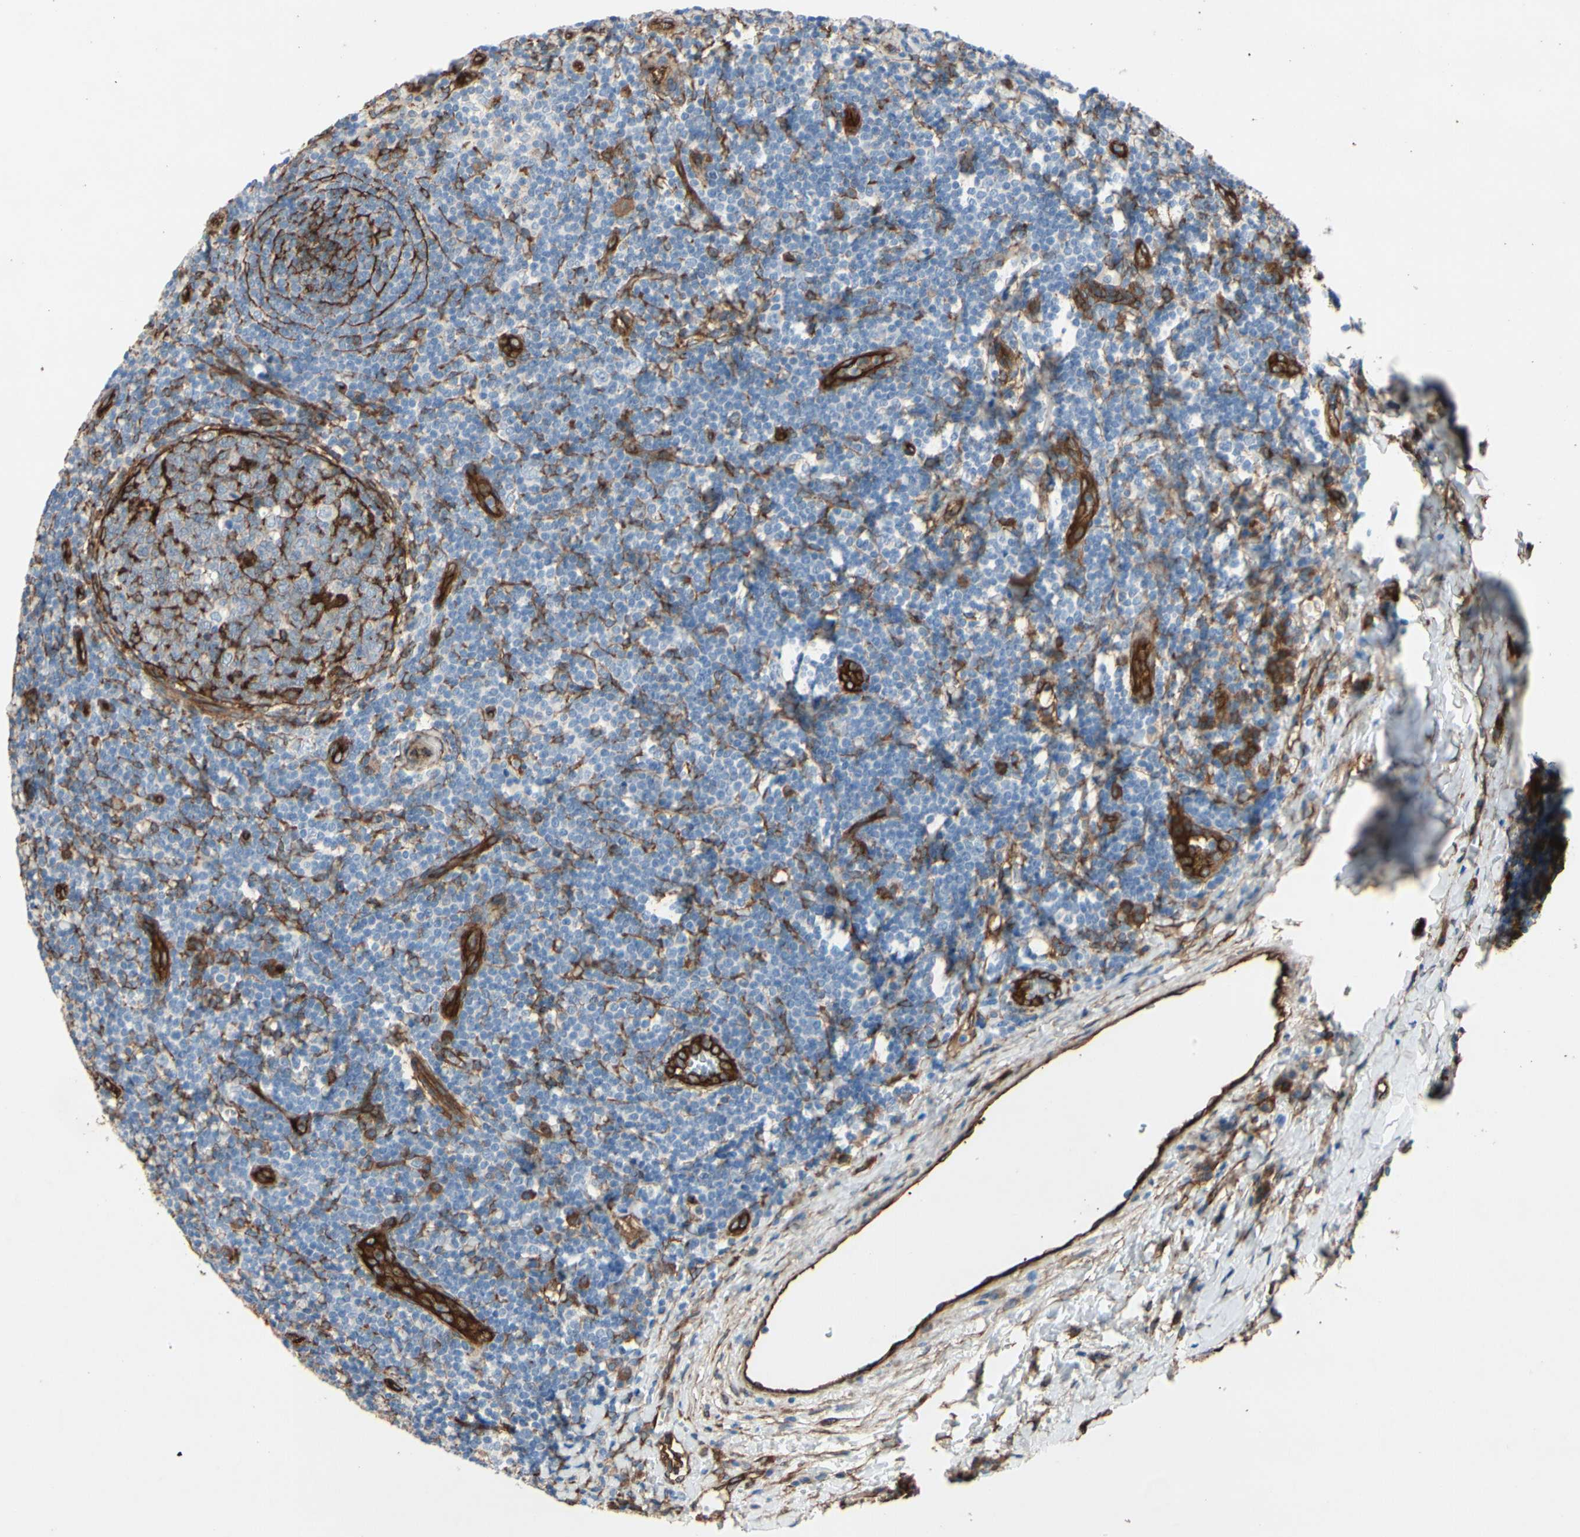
{"staining": {"intensity": "weak", "quantity": "25%-75%", "location": "cytoplasmic/membranous"}, "tissue": "tonsil", "cell_type": "Germinal center cells", "image_type": "normal", "snomed": [{"axis": "morphology", "description": "Normal tissue, NOS"}, {"axis": "topography", "description": "Tonsil"}], "caption": "Normal tonsil reveals weak cytoplasmic/membranous staining in about 25%-75% of germinal center cells.", "gene": "CTTNBP2", "patient": {"sex": "male", "age": 31}}